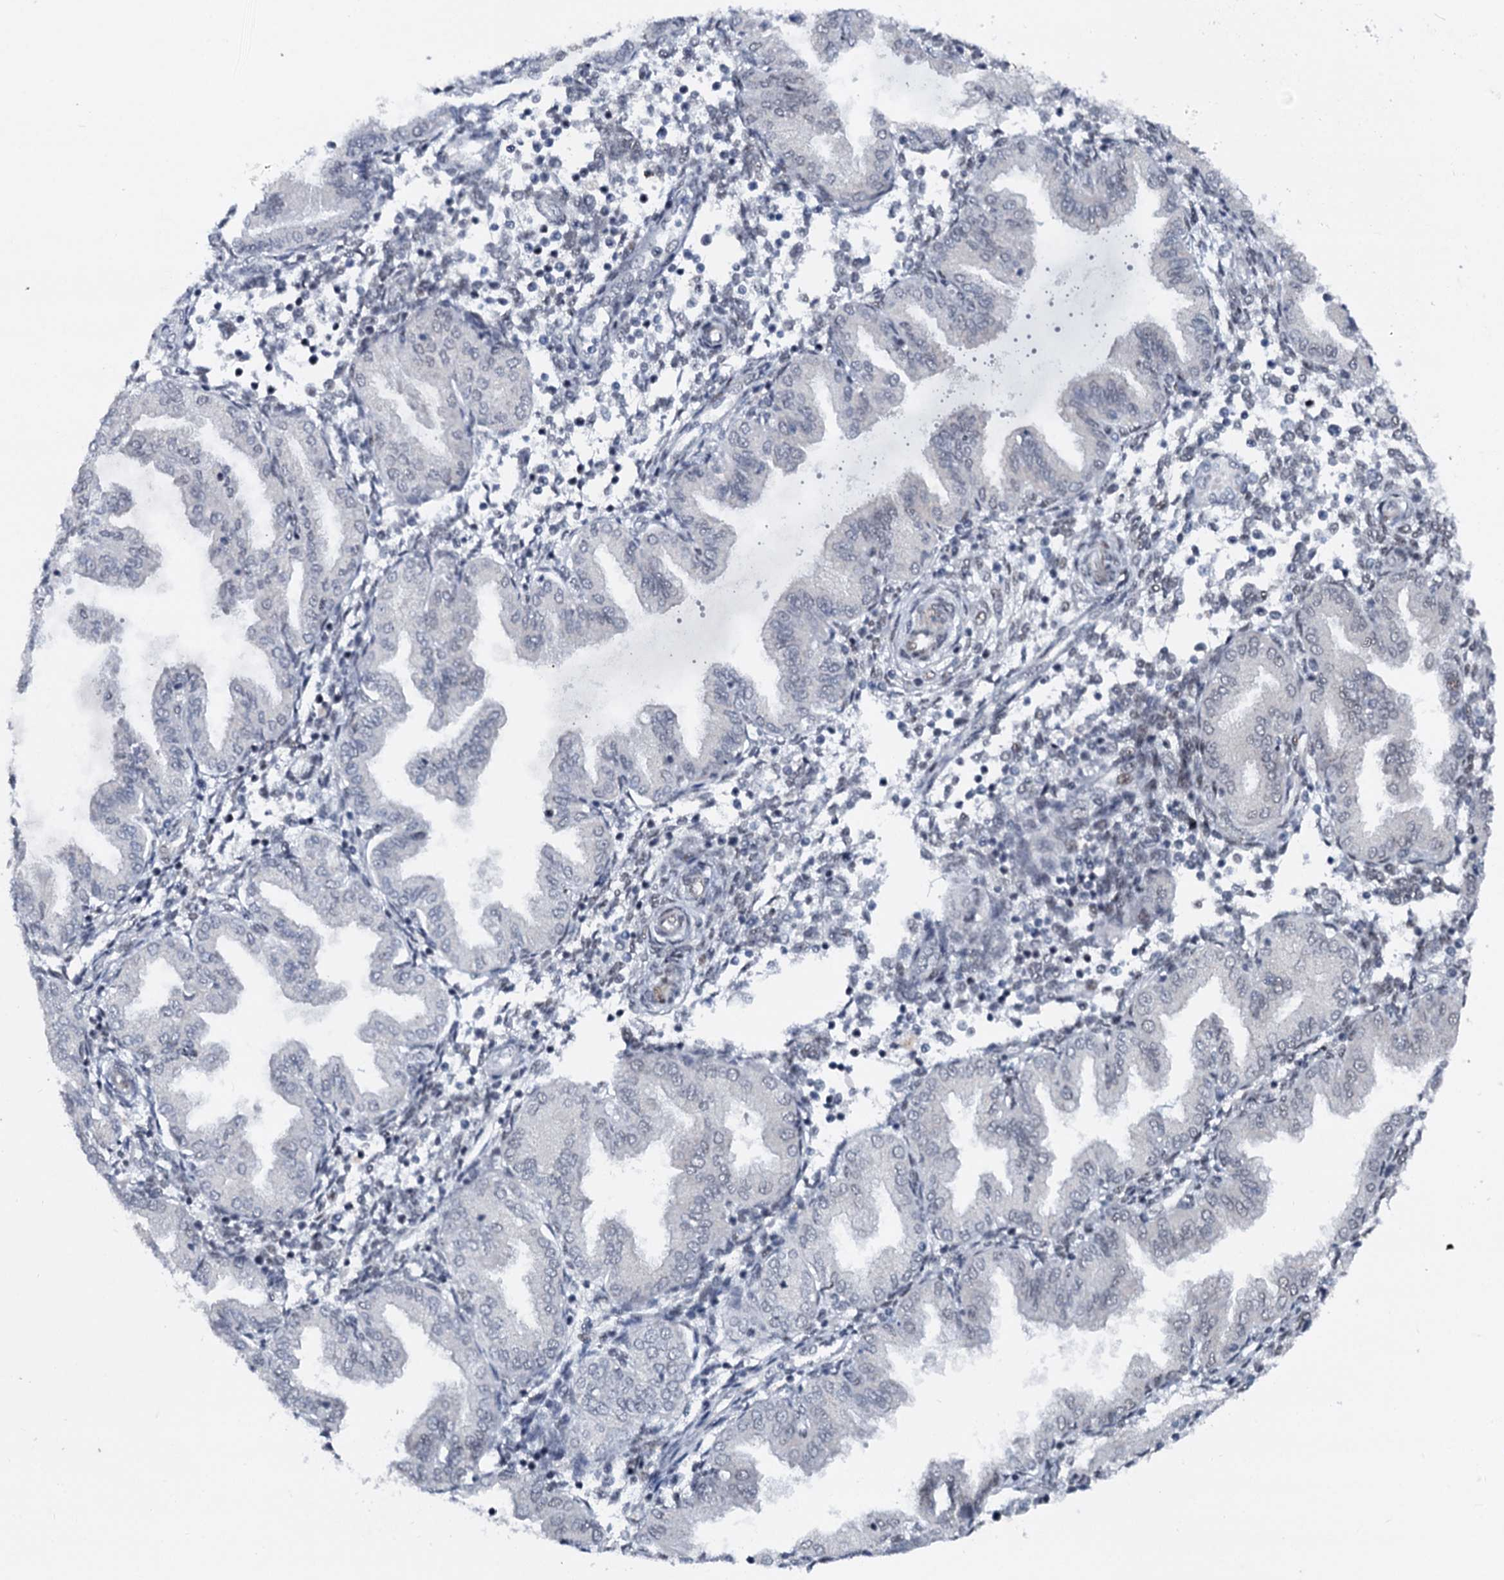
{"staining": {"intensity": "negative", "quantity": "none", "location": "none"}, "tissue": "endometrium", "cell_type": "Cells in endometrial stroma", "image_type": "normal", "snomed": [{"axis": "morphology", "description": "Normal tissue, NOS"}, {"axis": "topography", "description": "Endometrium"}], "caption": "The immunohistochemistry image has no significant expression in cells in endometrial stroma of endometrium.", "gene": "RUFY2", "patient": {"sex": "female", "age": 53}}